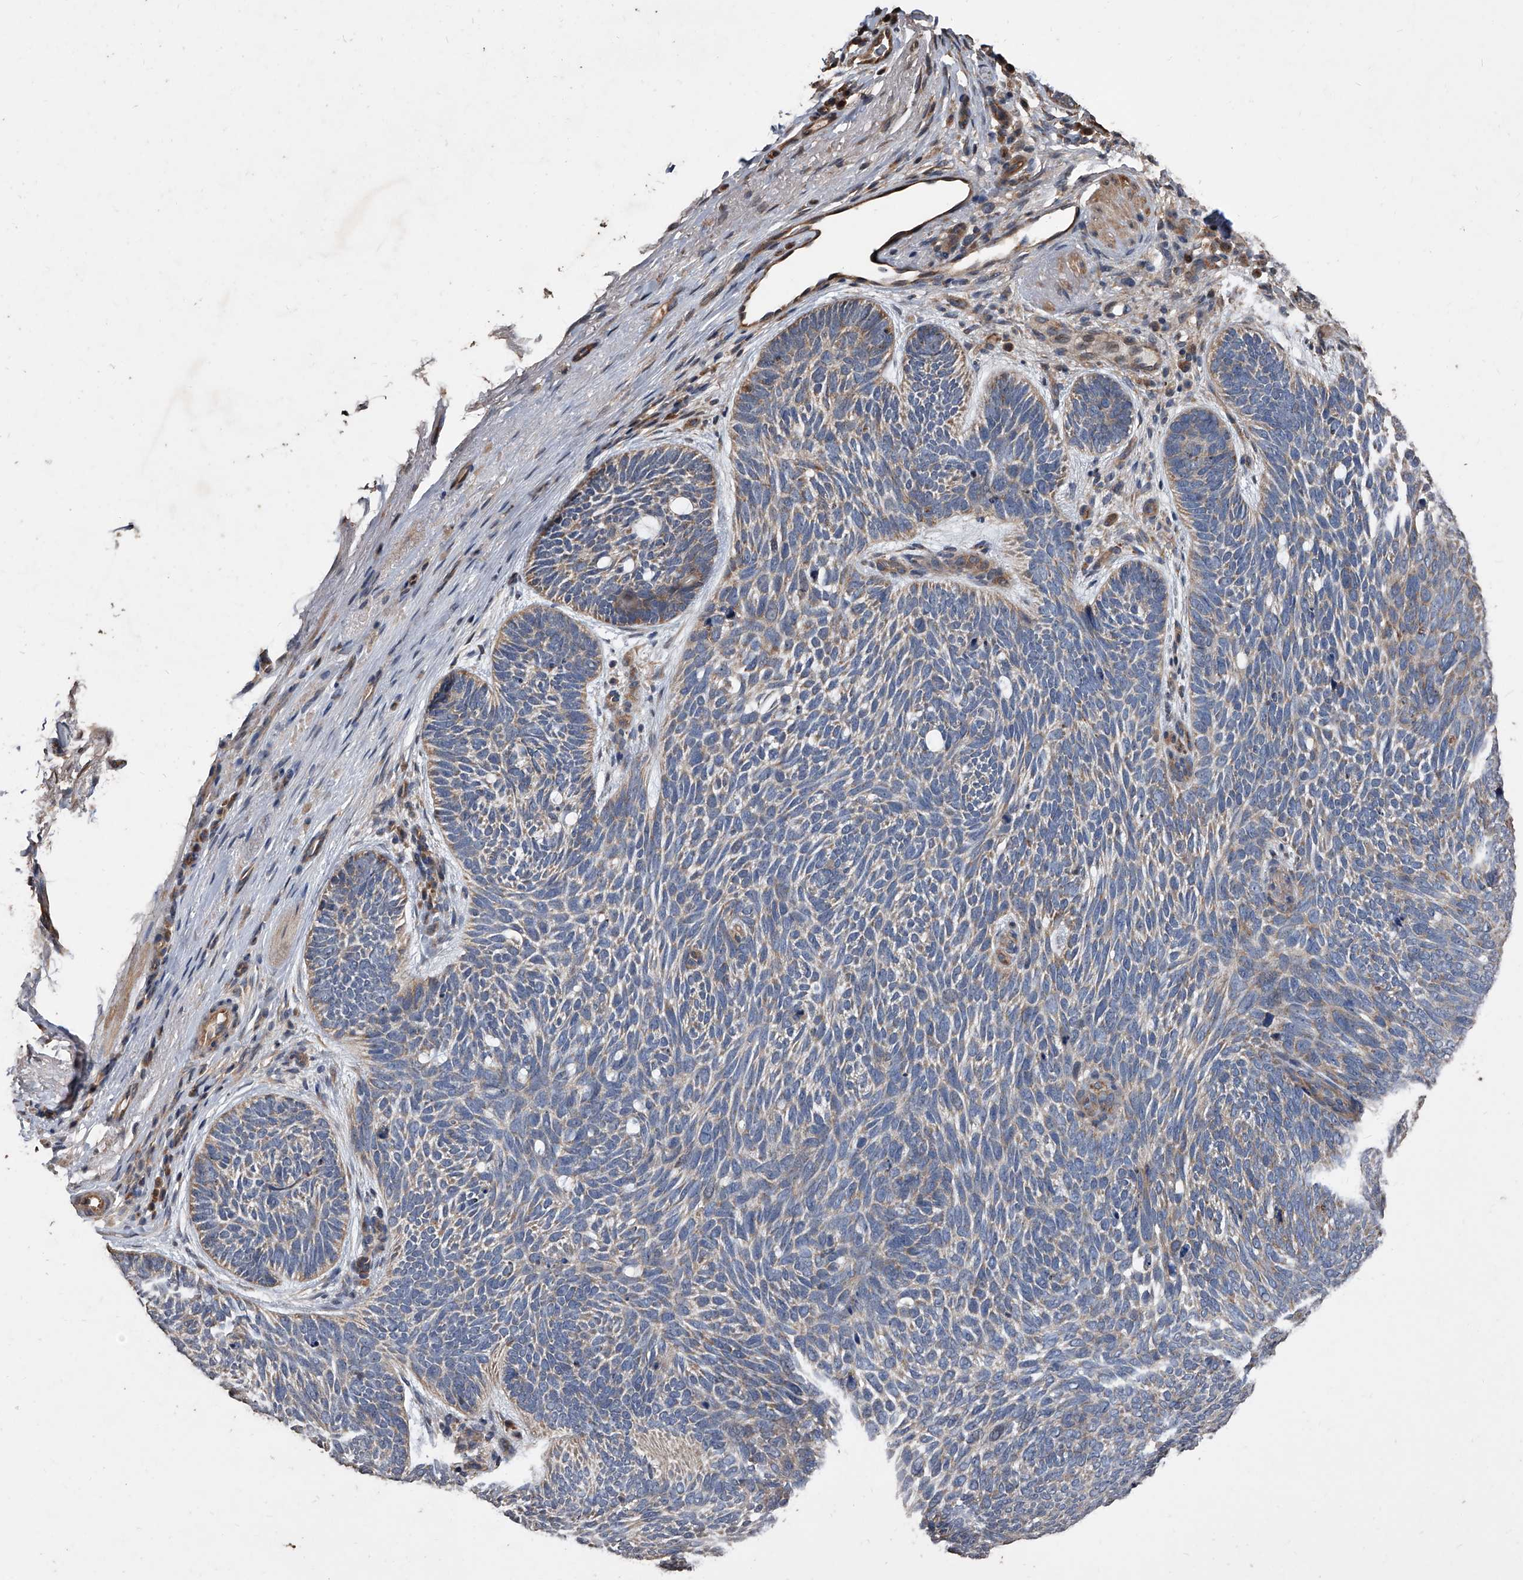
{"staining": {"intensity": "weak", "quantity": "25%-75%", "location": "cytoplasmic/membranous"}, "tissue": "skin cancer", "cell_type": "Tumor cells", "image_type": "cancer", "snomed": [{"axis": "morphology", "description": "Basal cell carcinoma"}, {"axis": "topography", "description": "Skin"}], "caption": "A photomicrograph of human basal cell carcinoma (skin) stained for a protein demonstrates weak cytoplasmic/membranous brown staining in tumor cells.", "gene": "LTV1", "patient": {"sex": "female", "age": 85}}